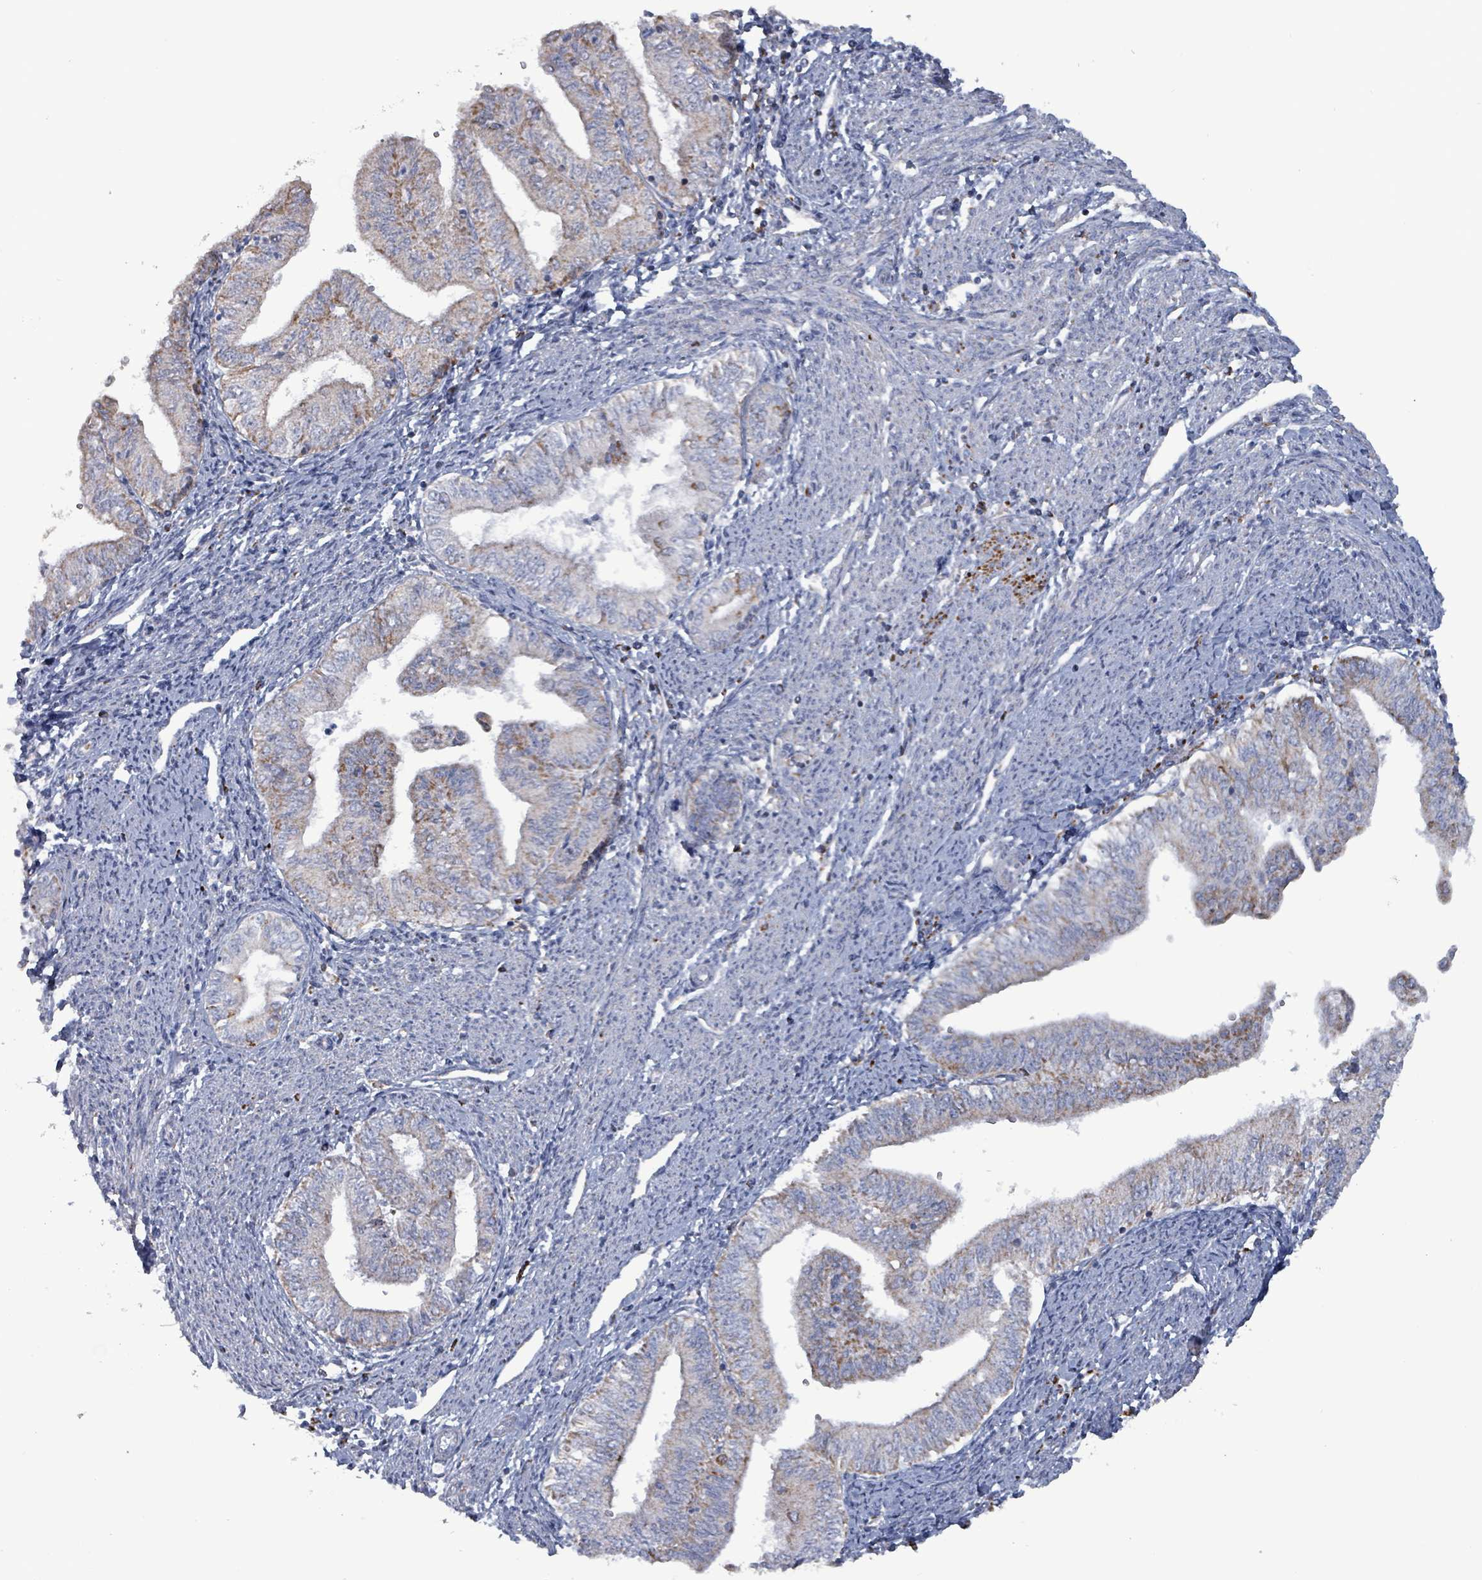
{"staining": {"intensity": "moderate", "quantity": "<25%", "location": "cytoplasmic/membranous"}, "tissue": "endometrial cancer", "cell_type": "Tumor cells", "image_type": "cancer", "snomed": [{"axis": "morphology", "description": "Adenocarcinoma, NOS"}, {"axis": "topography", "description": "Endometrium"}], "caption": "Approximately <25% of tumor cells in endometrial adenocarcinoma exhibit moderate cytoplasmic/membranous protein expression as visualized by brown immunohistochemical staining.", "gene": "IDH3B", "patient": {"sex": "female", "age": 66}}